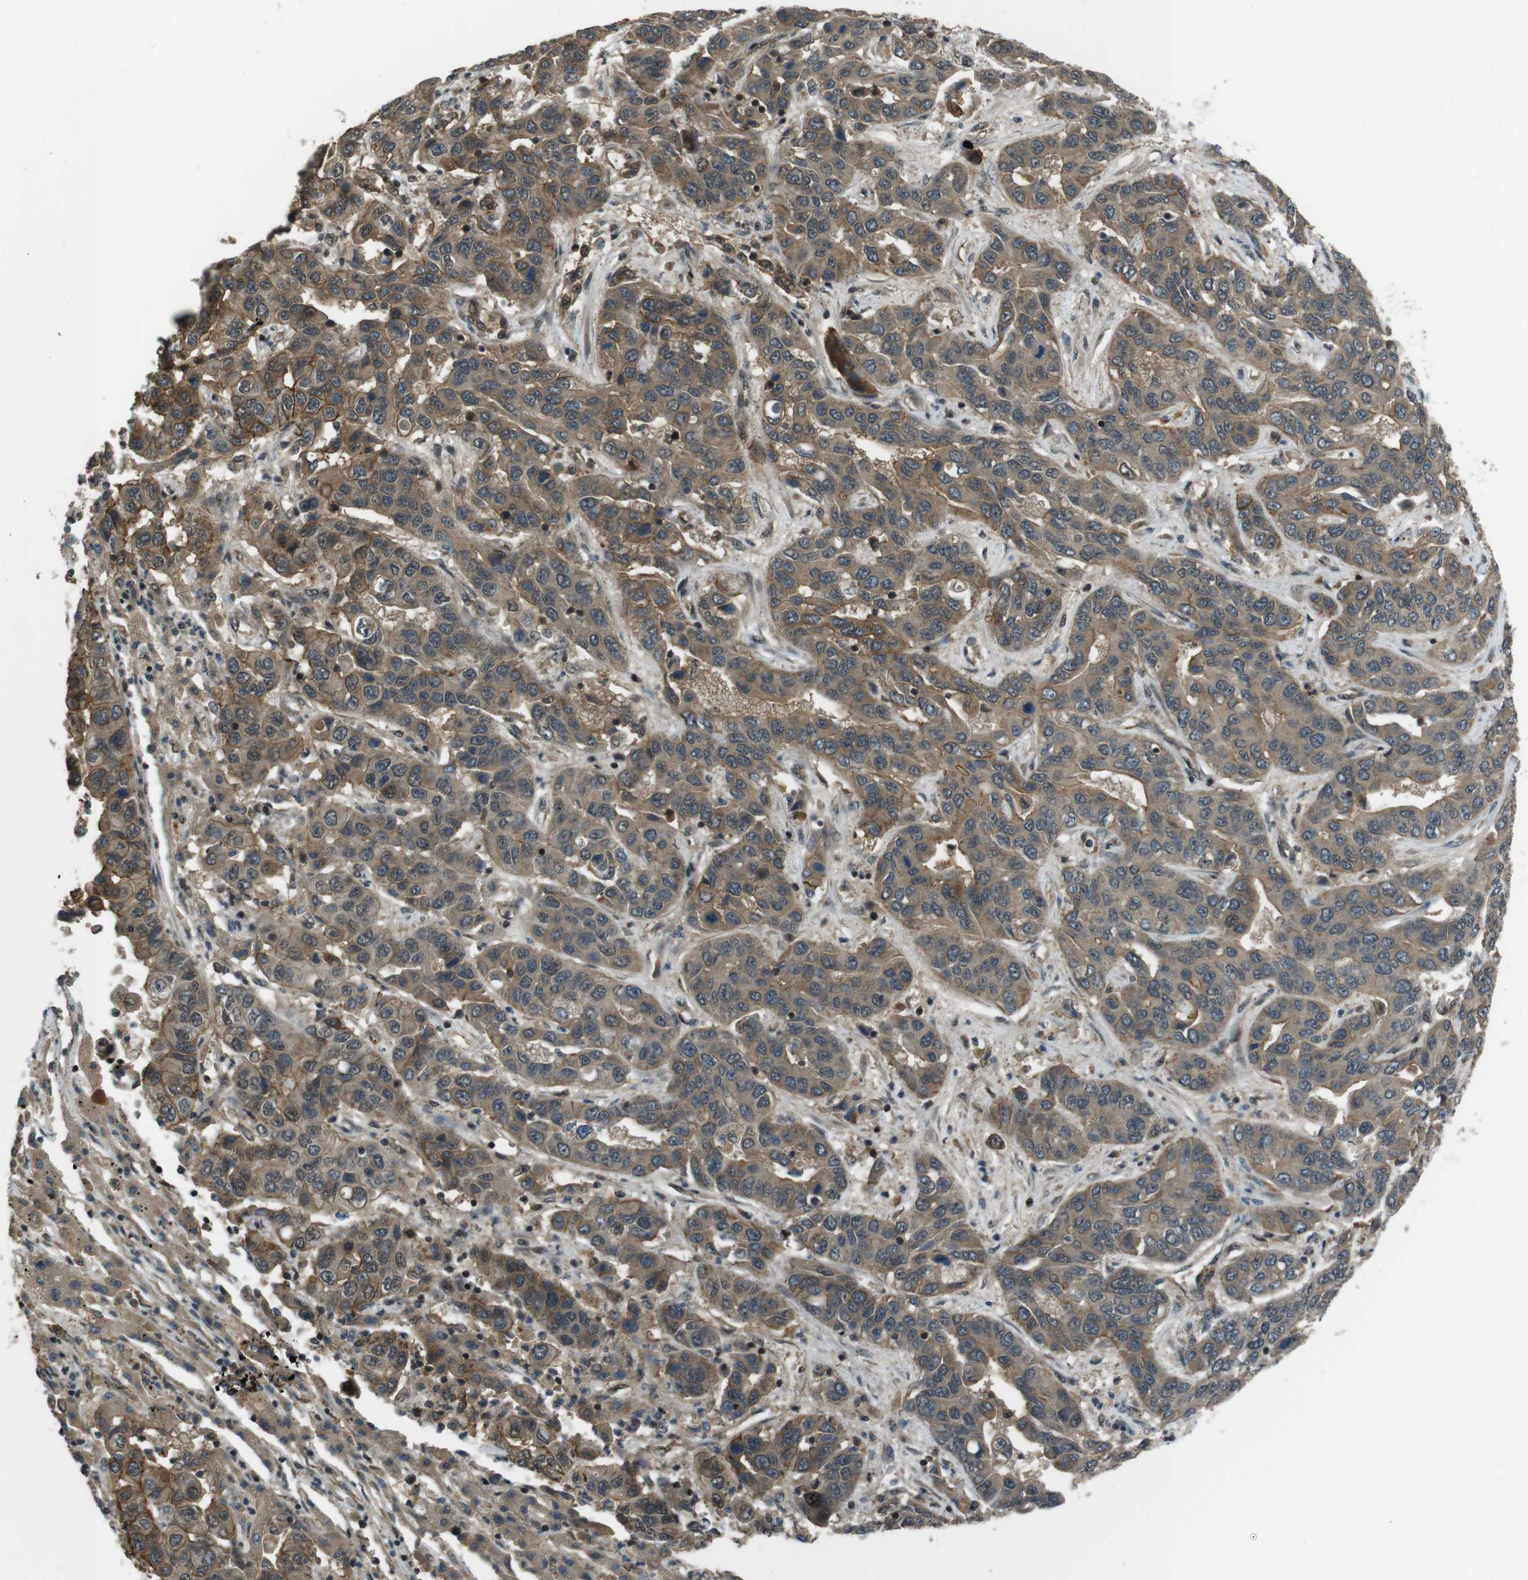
{"staining": {"intensity": "moderate", "quantity": ">75%", "location": "cytoplasmic/membranous"}, "tissue": "liver cancer", "cell_type": "Tumor cells", "image_type": "cancer", "snomed": [{"axis": "morphology", "description": "Cholangiocarcinoma"}, {"axis": "topography", "description": "Liver"}], "caption": "The photomicrograph reveals immunohistochemical staining of liver cancer (cholangiocarcinoma). There is moderate cytoplasmic/membranous expression is present in about >75% of tumor cells.", "gene": "TIAM2", "patient": {"sex": "female", "age": 52}}